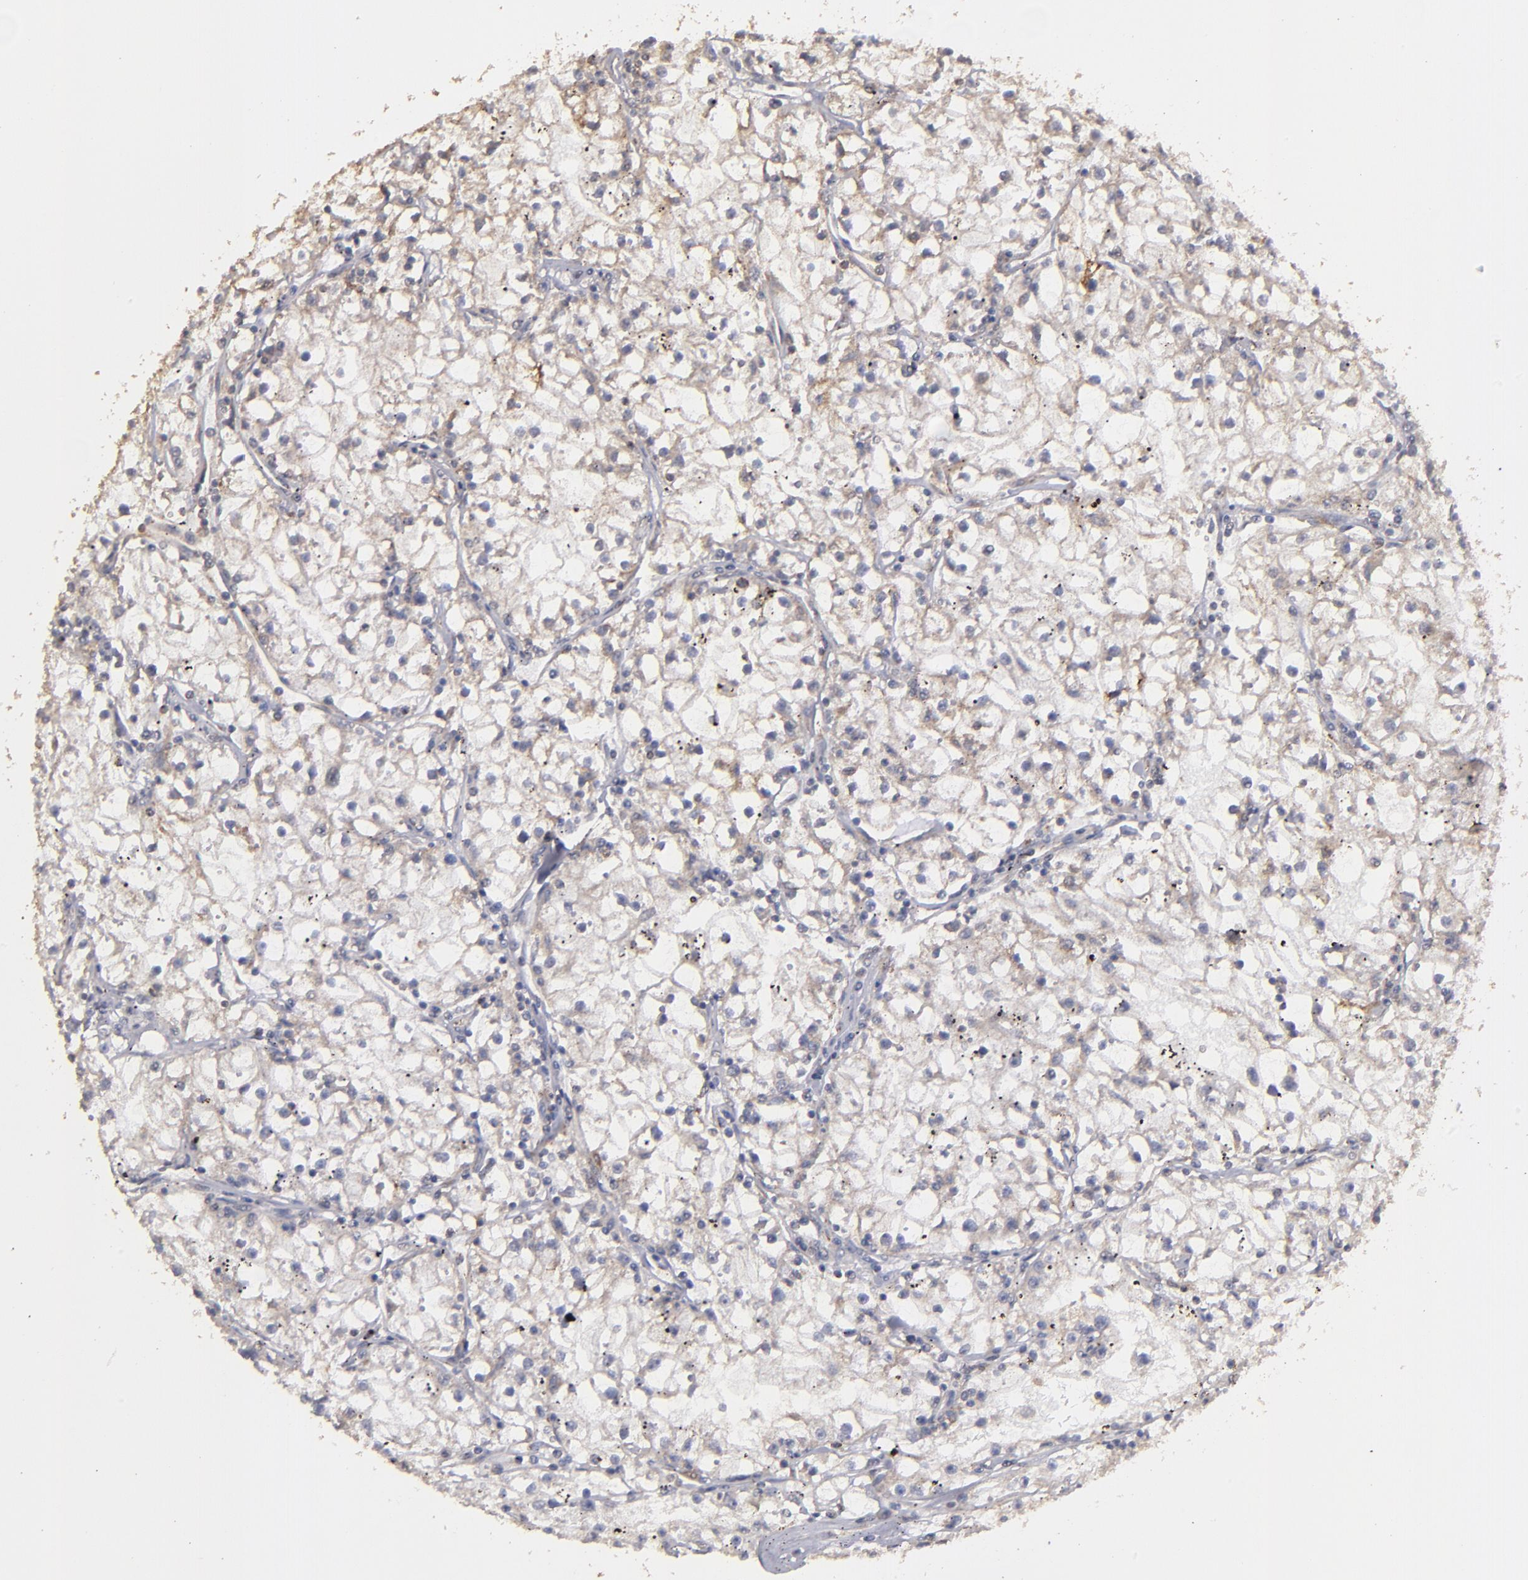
{"staining": {"intensity": "weak", "quantity": "<25%", "location": "cytoplasmic/membranous"}, "tissue": "renal cancer", "cell_type": "Tumor cells", "image_type": "cancer", "snomed": [{"axis": "morphology", "description": "Adenocarcinoma, NOS"}, {"axis": "topography", "description": "Kidney"}], "caption": "This image is of adenocarcinoma (renal) stained with immunohistochemistry (IHC) to label a protein in brown with the nuclei are counter-stained blue. There is no expression in tumor cells.", "gene": "FAT1", "patient": {"sex": "male", "age": 56}}